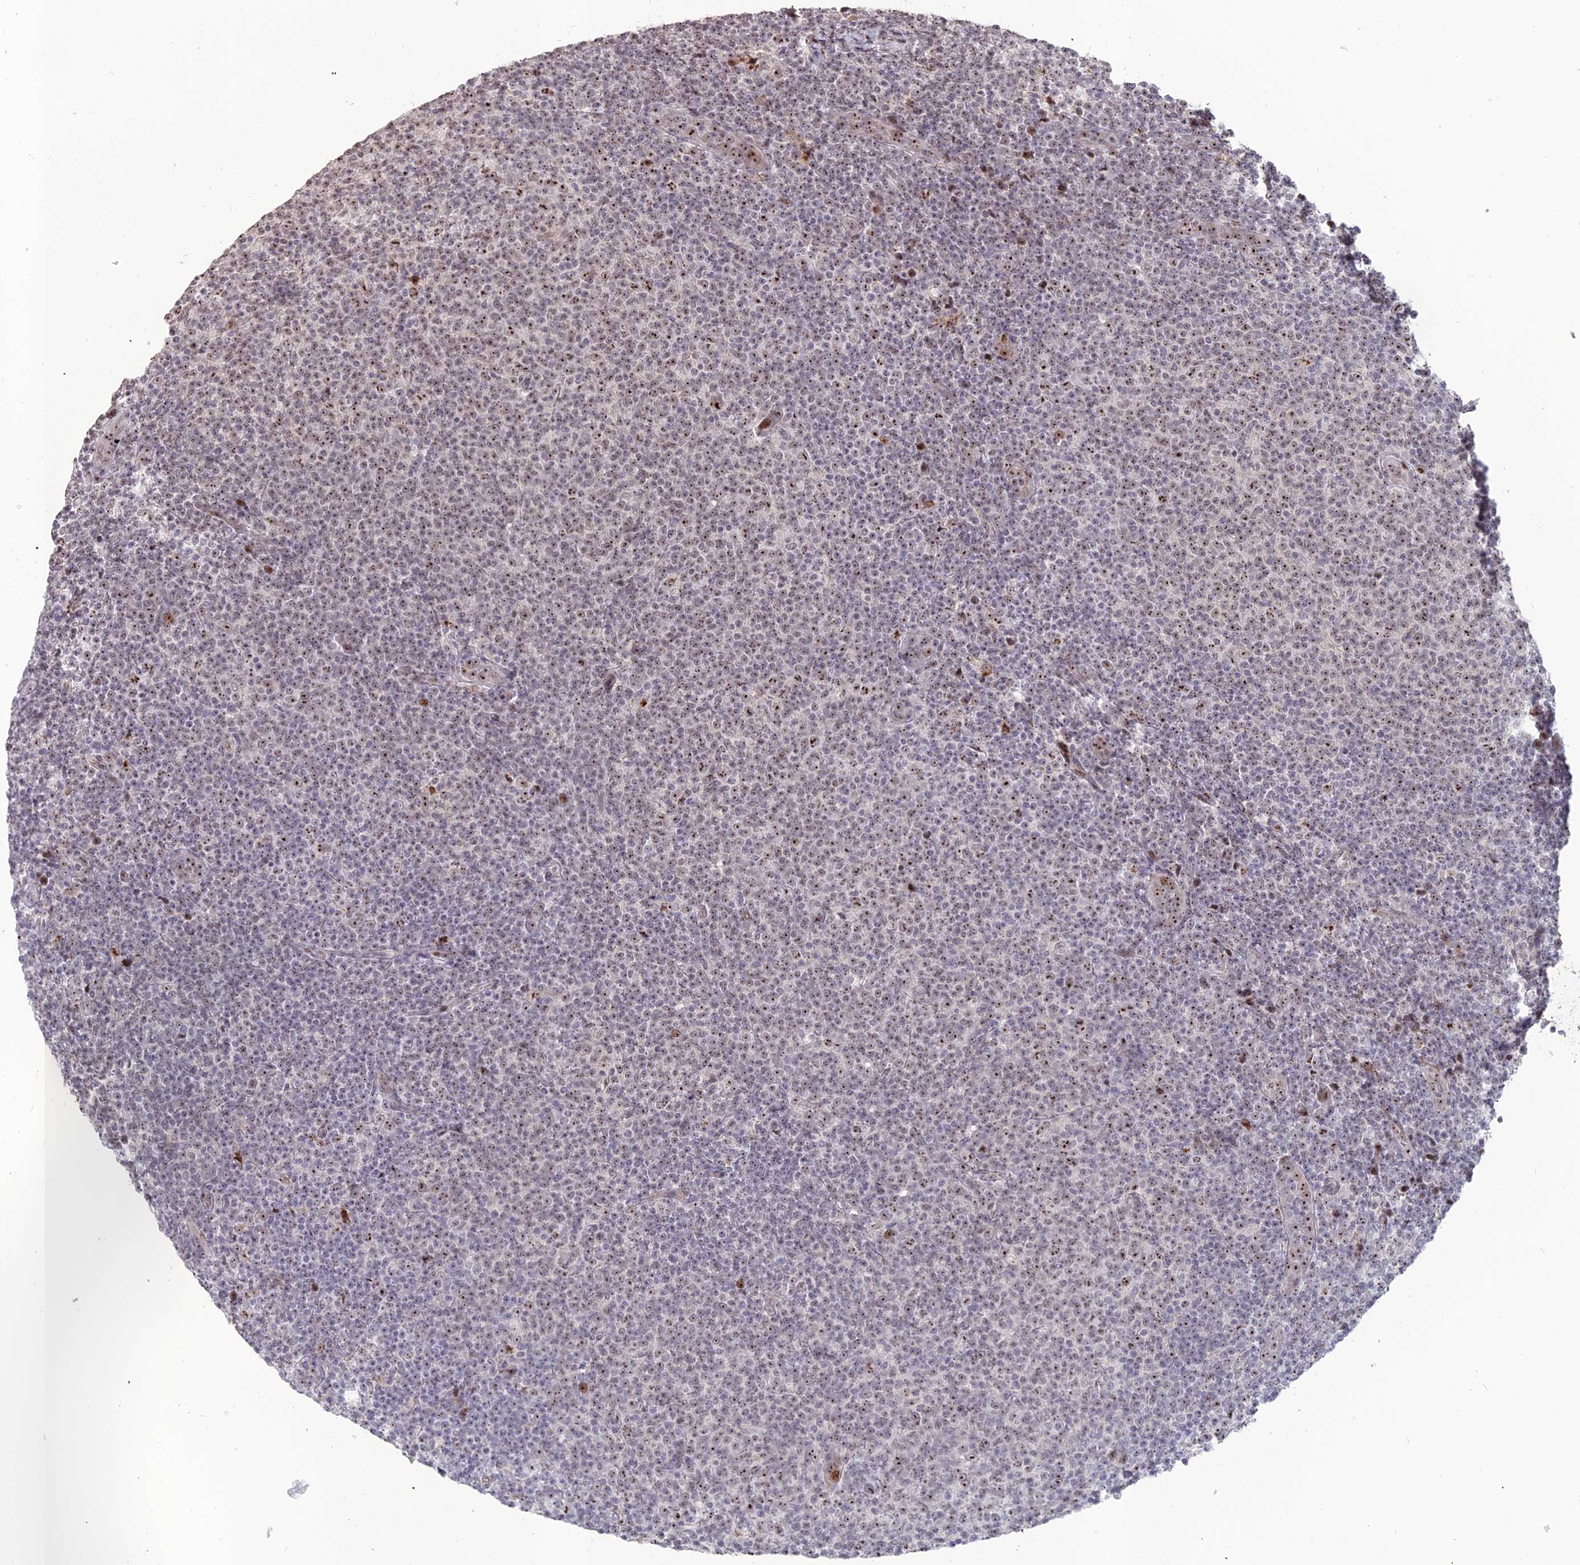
{"staining": {"intensity": "moderate", "quantity": "<25%", "location": "nuclear"}, "tissue": "lymphoma", "cell_type": "Tumor cells", "image_type": "cancer", "snomed": [{"axis": "morphology", "description": "Malignant lymphoma, non-Hodgkin's type, Low grade"}, {"axis": "topography", "description": "Lymph node"}], "caption": "Brown immunohistochemical staining in human low-grade malignant lymphoma, non-Hodgkin's type exhibits moderate nuclear staining in about <25% of tumor cells.", "gene": "FAM131A", "patient": {"sex": "male", "age": 66}}